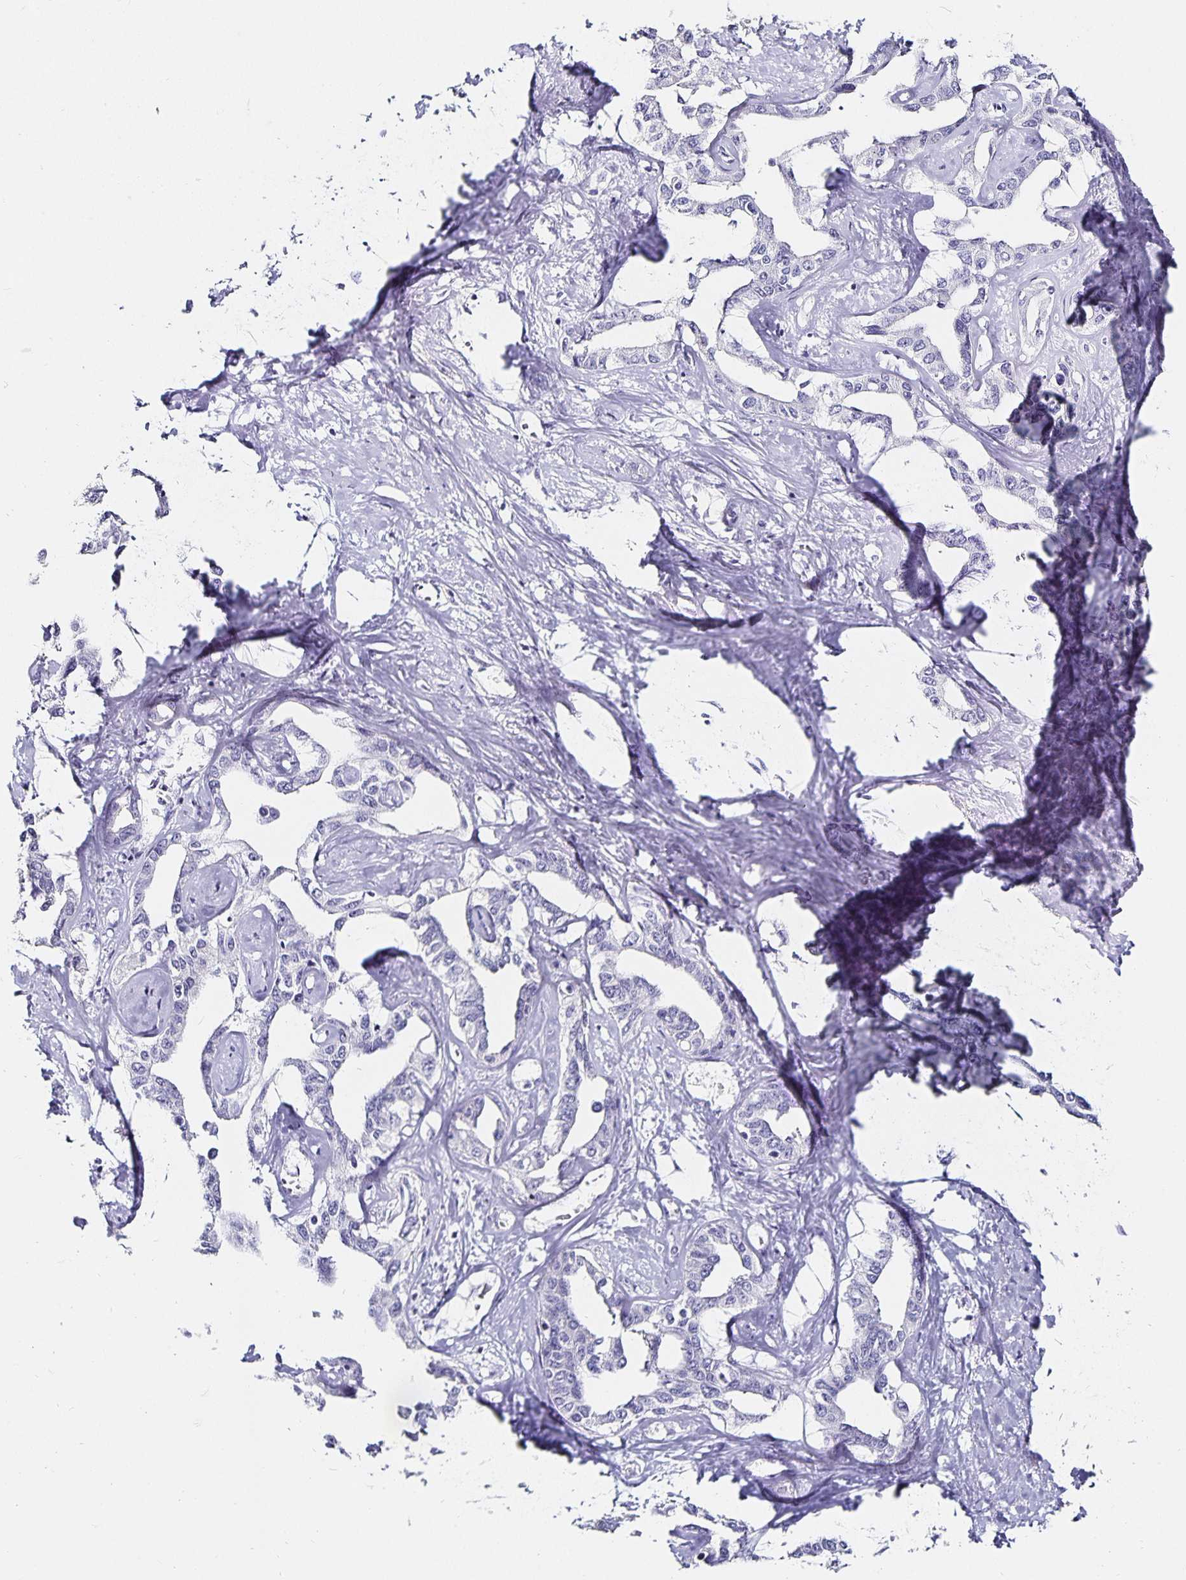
{"staining": {"intensity": "negative", "quantity": "none", "location": "none"}, "tissue": "liver cancer", "cell_type": "Tumor cells", "image_type": "cancer", "snomed": [{"axis": "morphology", "description": "Cholangiocarcinoma"}, {"axis": "topography", "description": "Liver"}], "caption": "This is a image of IHC staining of liver cancer (cholangiocarcinoma), which shows no staining in tumor cells.", "gene": "CHGA", "patient": {"sex": "male", "age": 59}}